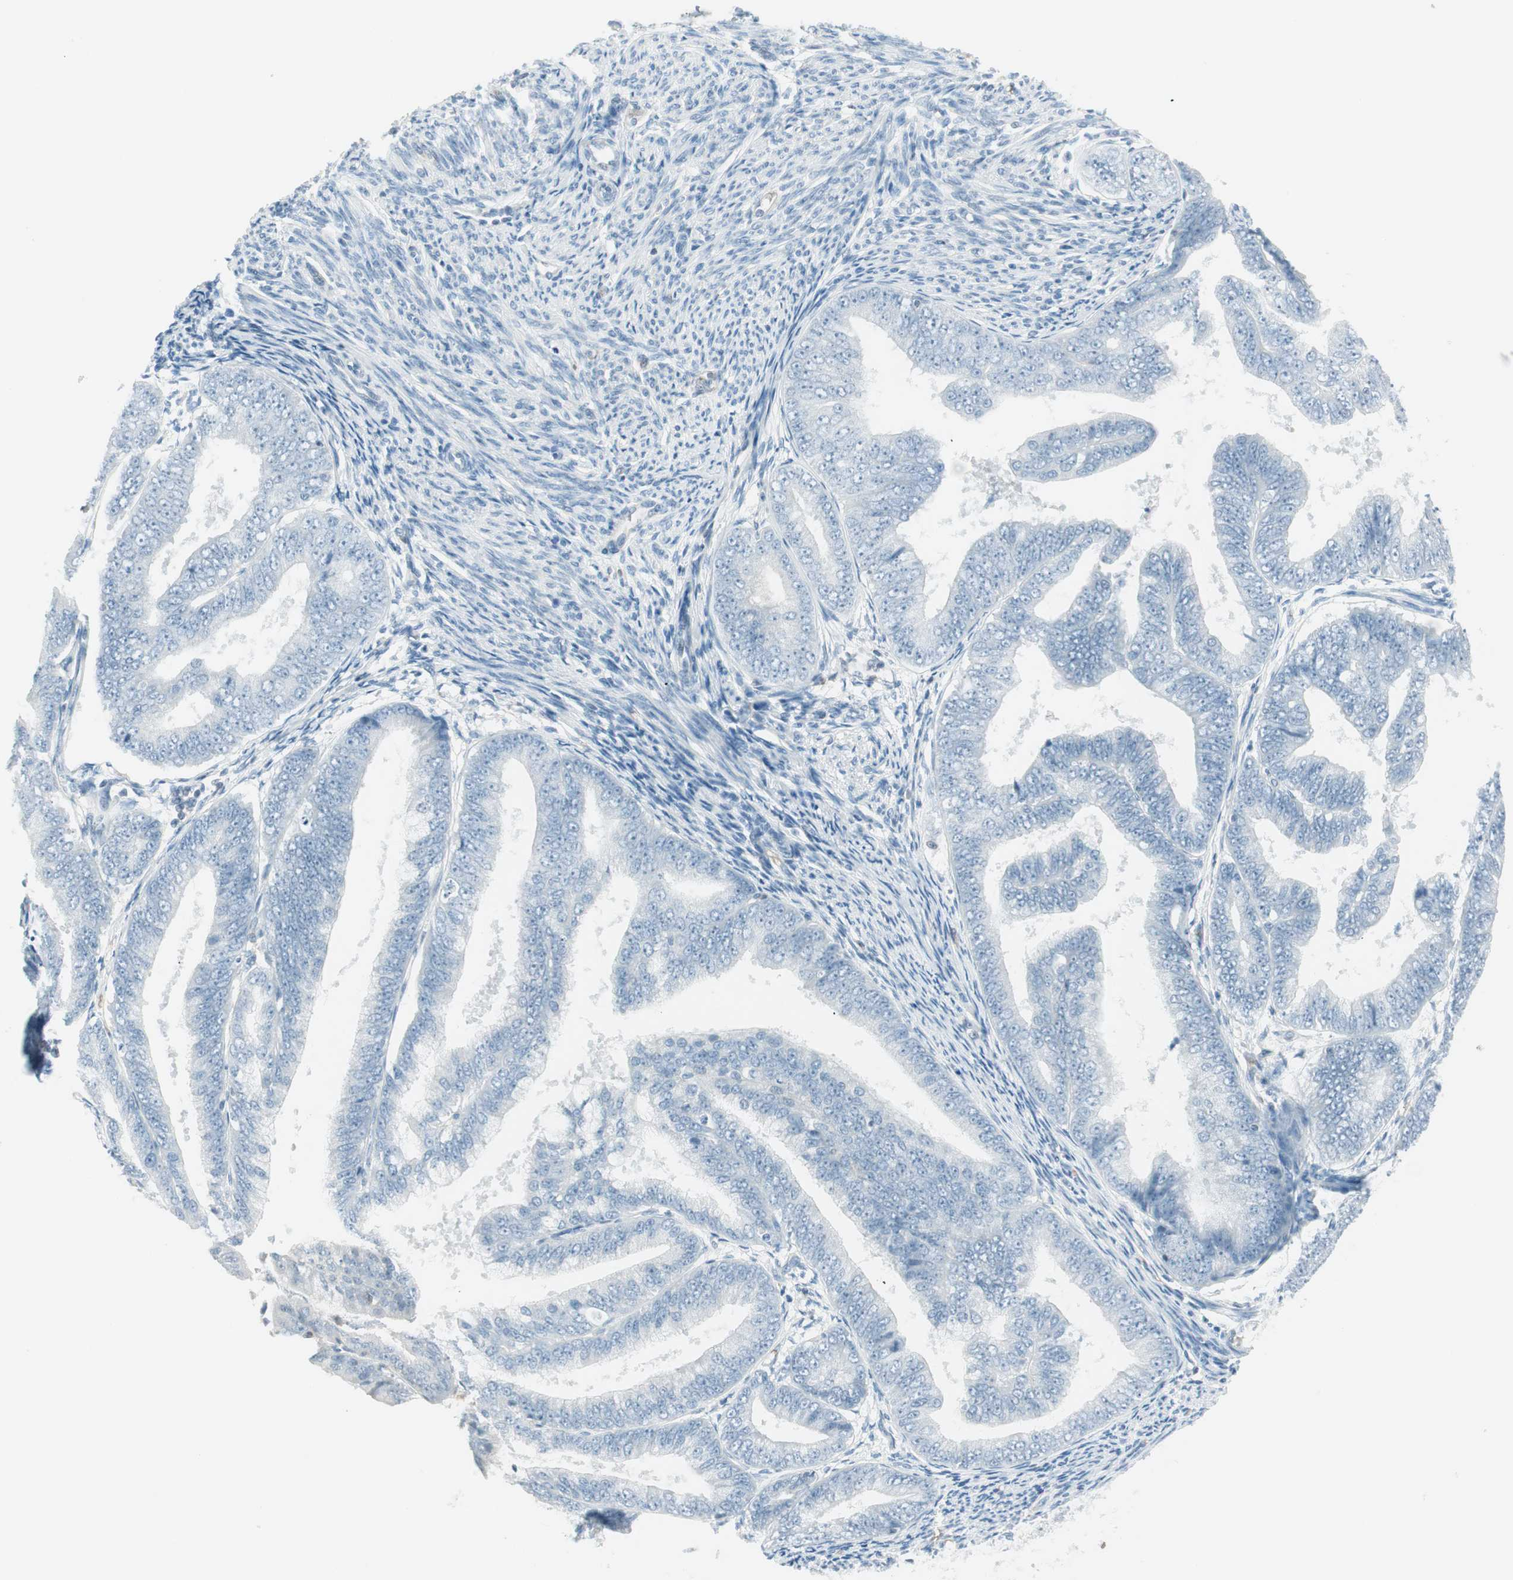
{"staining": {"intensity": "negative", "quantity": "none", "location": "none"}, "tissue": "endometrial cancer", "cell_type": "Tumor cells", "image_type": "cancer", "snomed": [{"axis": "morphology", "description": "Adenocarcinoma, NOS"}, {"axis": "topography", "description": "Endometrium"}], "caption": "Endometrial cancer stained for a protein using immunohistochemistry (IHC) demonstrates no expression tumor cells.", "gene": "MAP4K1", "patient": {"sex": "female", "age": 63}}